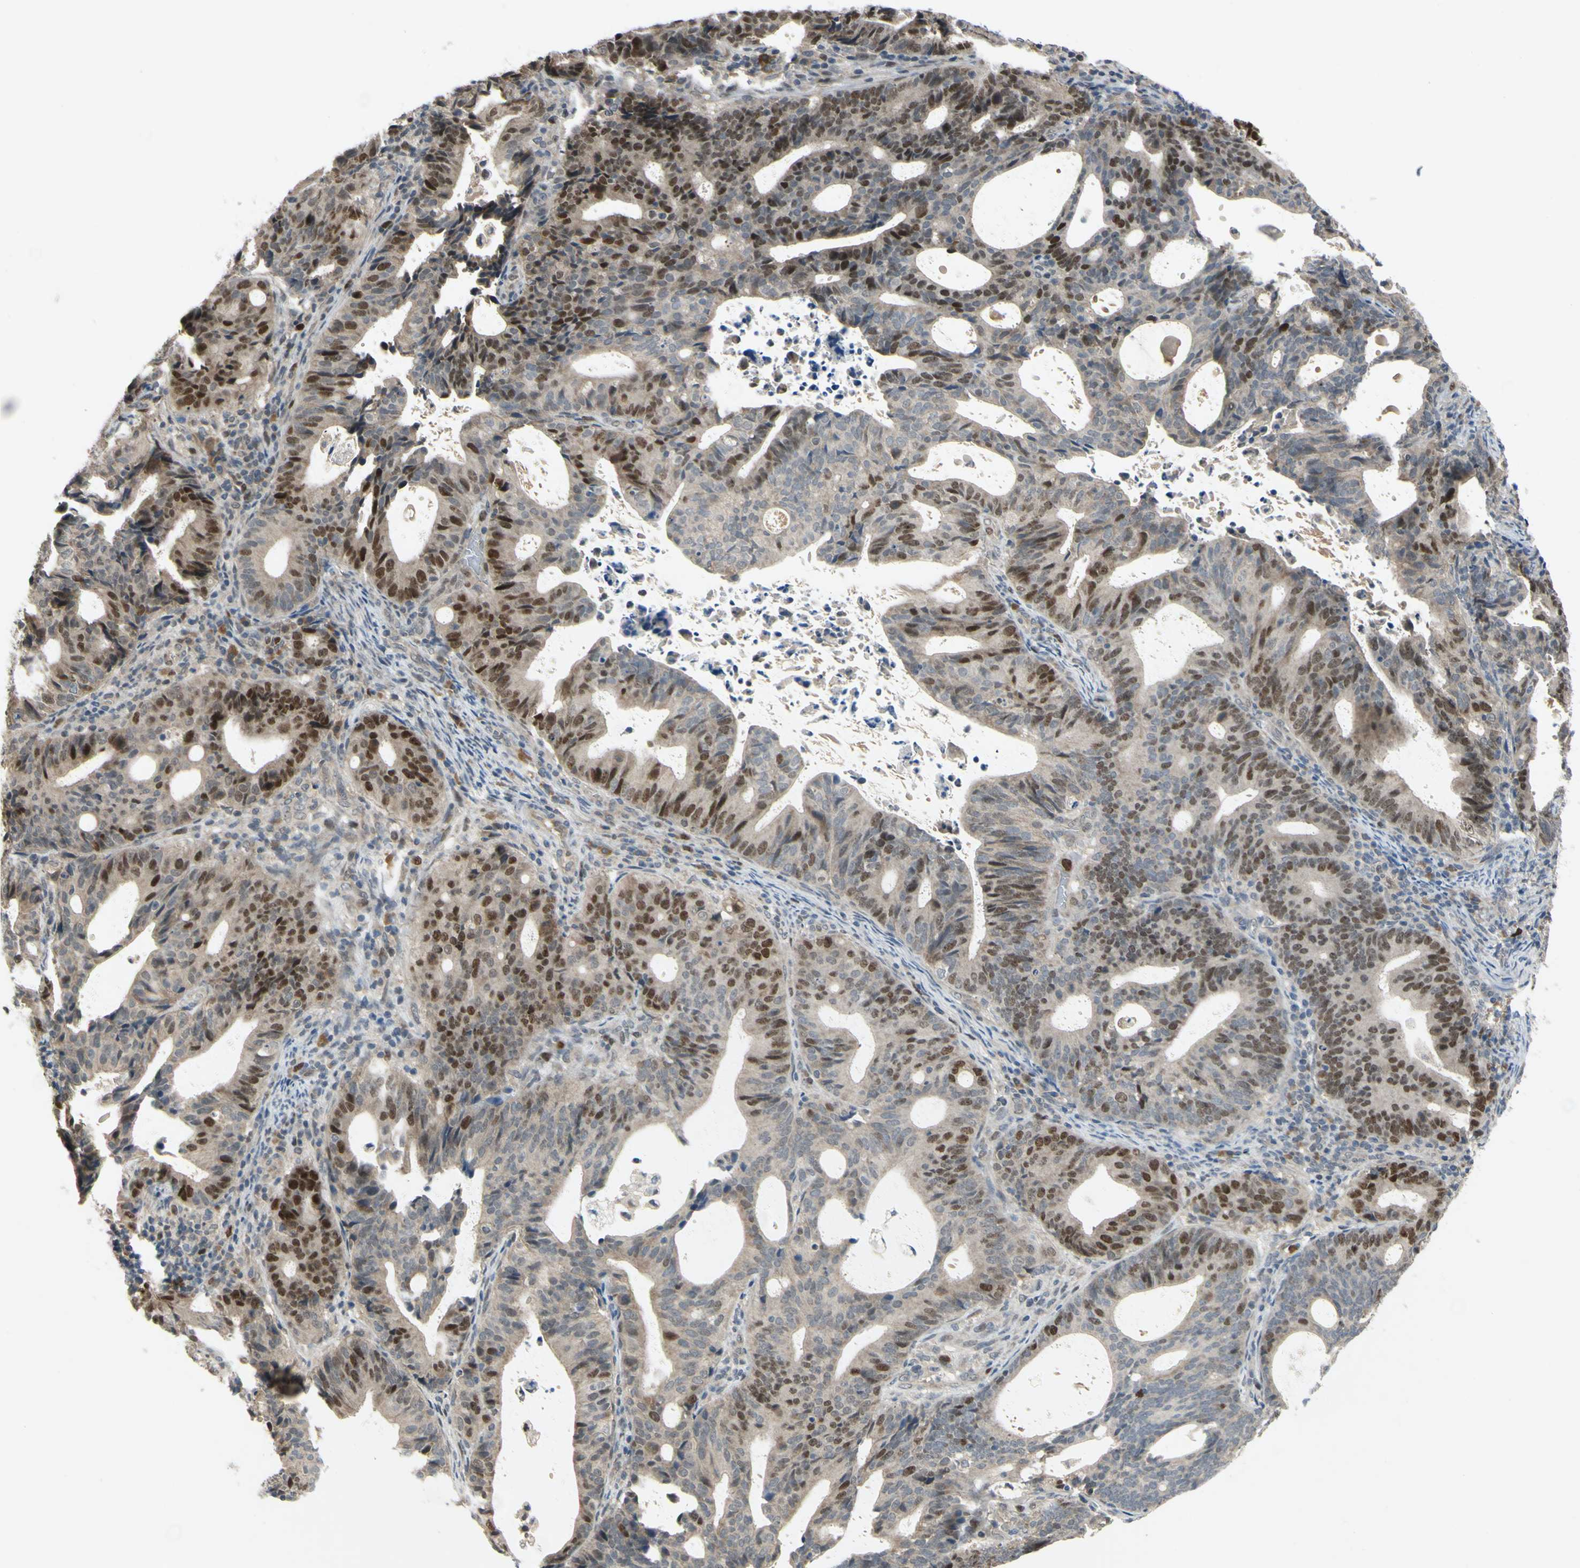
{"staining": {"intensity": "strong", "quantity": "25%-75%", "location": "nuclear"}, "tissue": "endometrial cancer", "cell_type": "Tumor cells", "image_type": "cancer", "snomed": [{"axis": "morphology", "description": "Adenocarcinoma, NOS"}, {"axis": "topography", "description": "Uterus"}], "caption": "Immunohistochemical staining of human endometrial cancer (adenocarcinoma) exhibits strong nuclear protein staining in about 25%-75% of tumor cells.", "gene": "RAD18", "patient": {"sex": "female", "age": 83}}